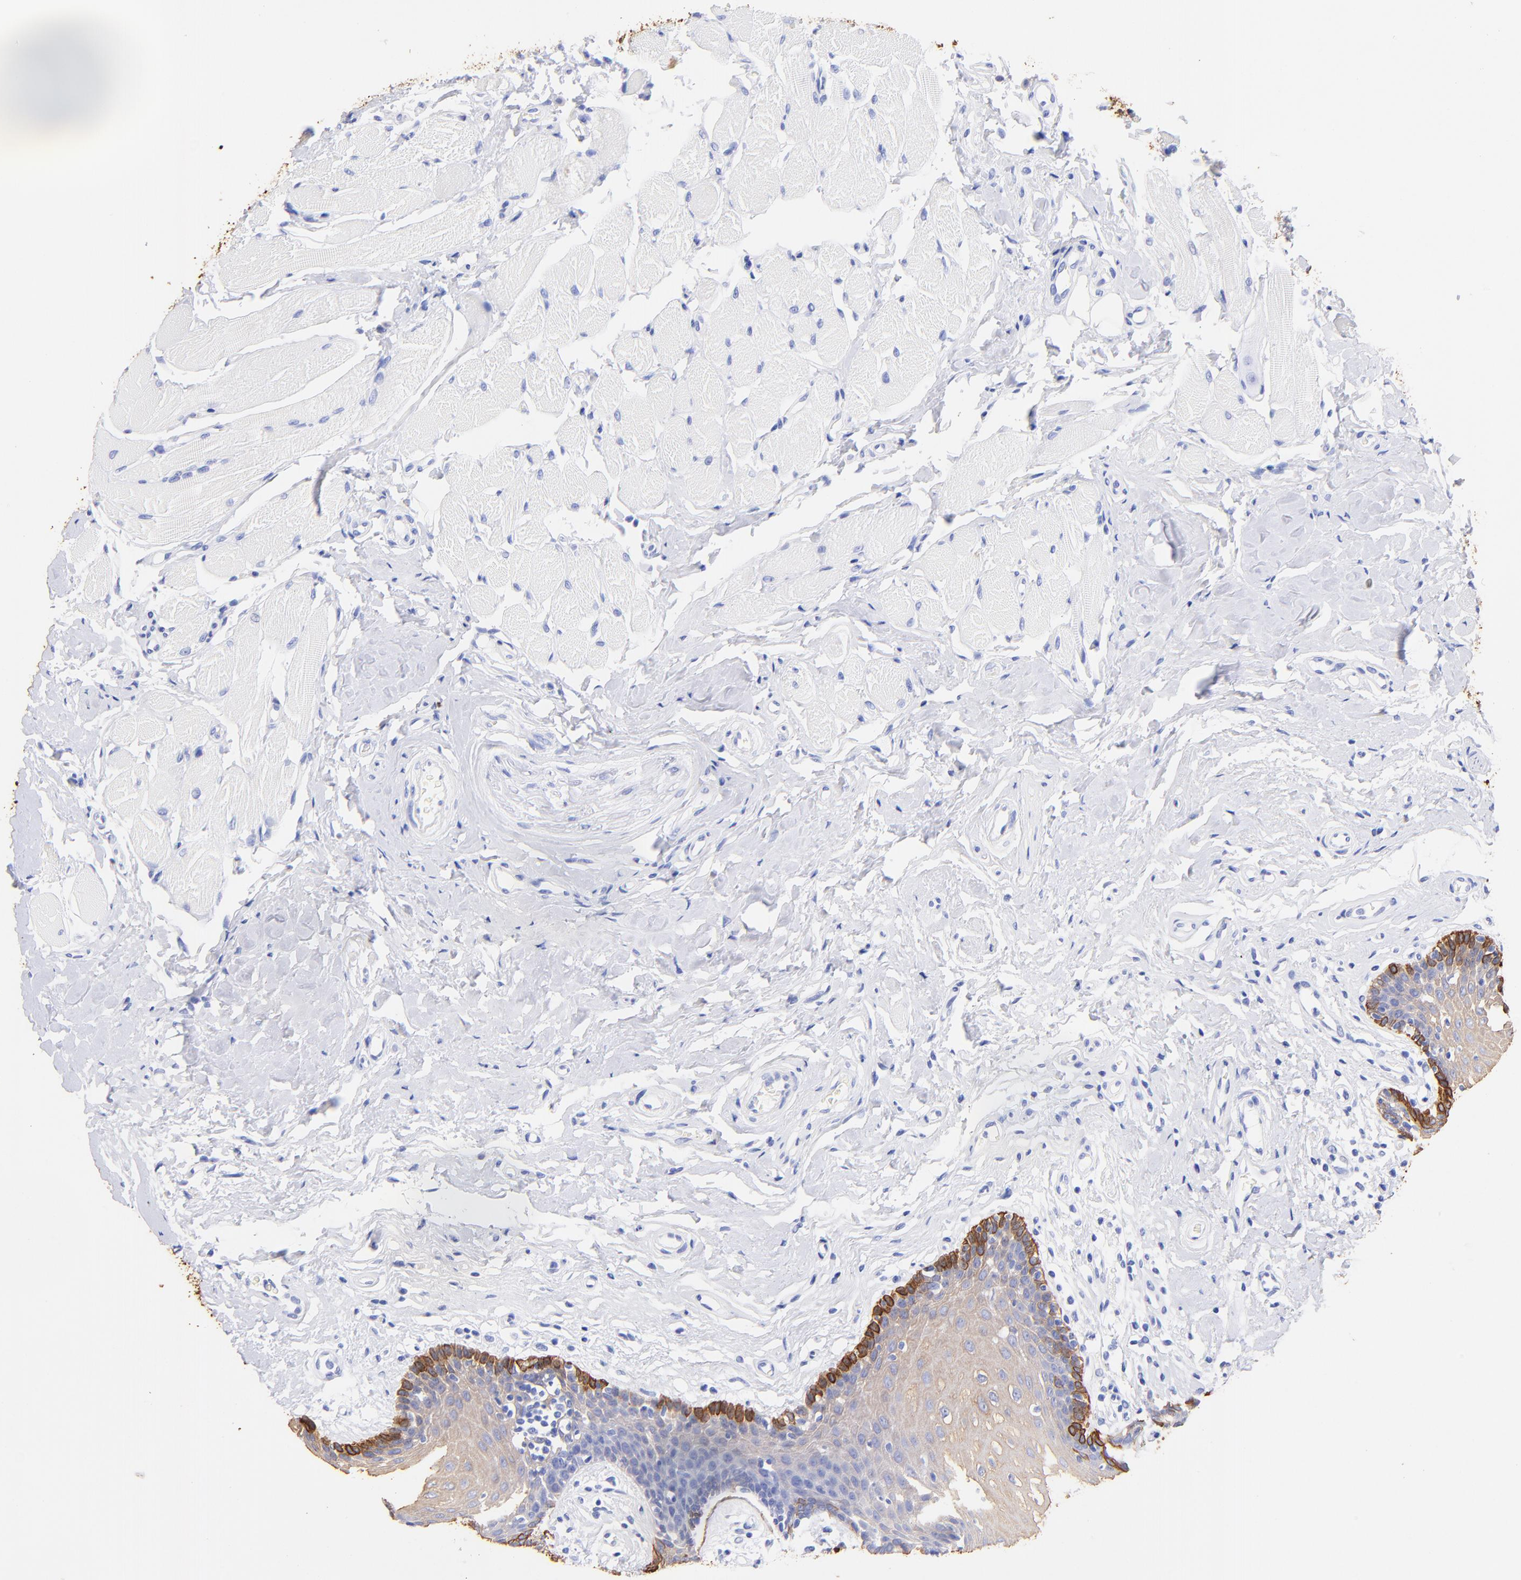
{"staining": {"intensity": "strong", "quantity": "<25%", "location": "cytoplasmic/membranous"}, "tissue": "oral mucosa", "cell_type": "Squamous epithelial cells", "image_type": "normal", "snomed": [{"axis": "morphology", "description": "Normal tissue, NOS"}, {"axis": "topography", "description": "Oral tissue"}], "caption": "A photomicrograph of human oral mucosa stained for a protein displays strong cytoplasmic/membranous brown staining in squamous epithelial cells. The staining was performed using DAB (3,3'-diaminobenzidine), with brown indicating positive protein expression. Nuclei are stained blue with hematoxylin.", "gene": "KRT19", "patient": {"sex": "male", "age": 62}}